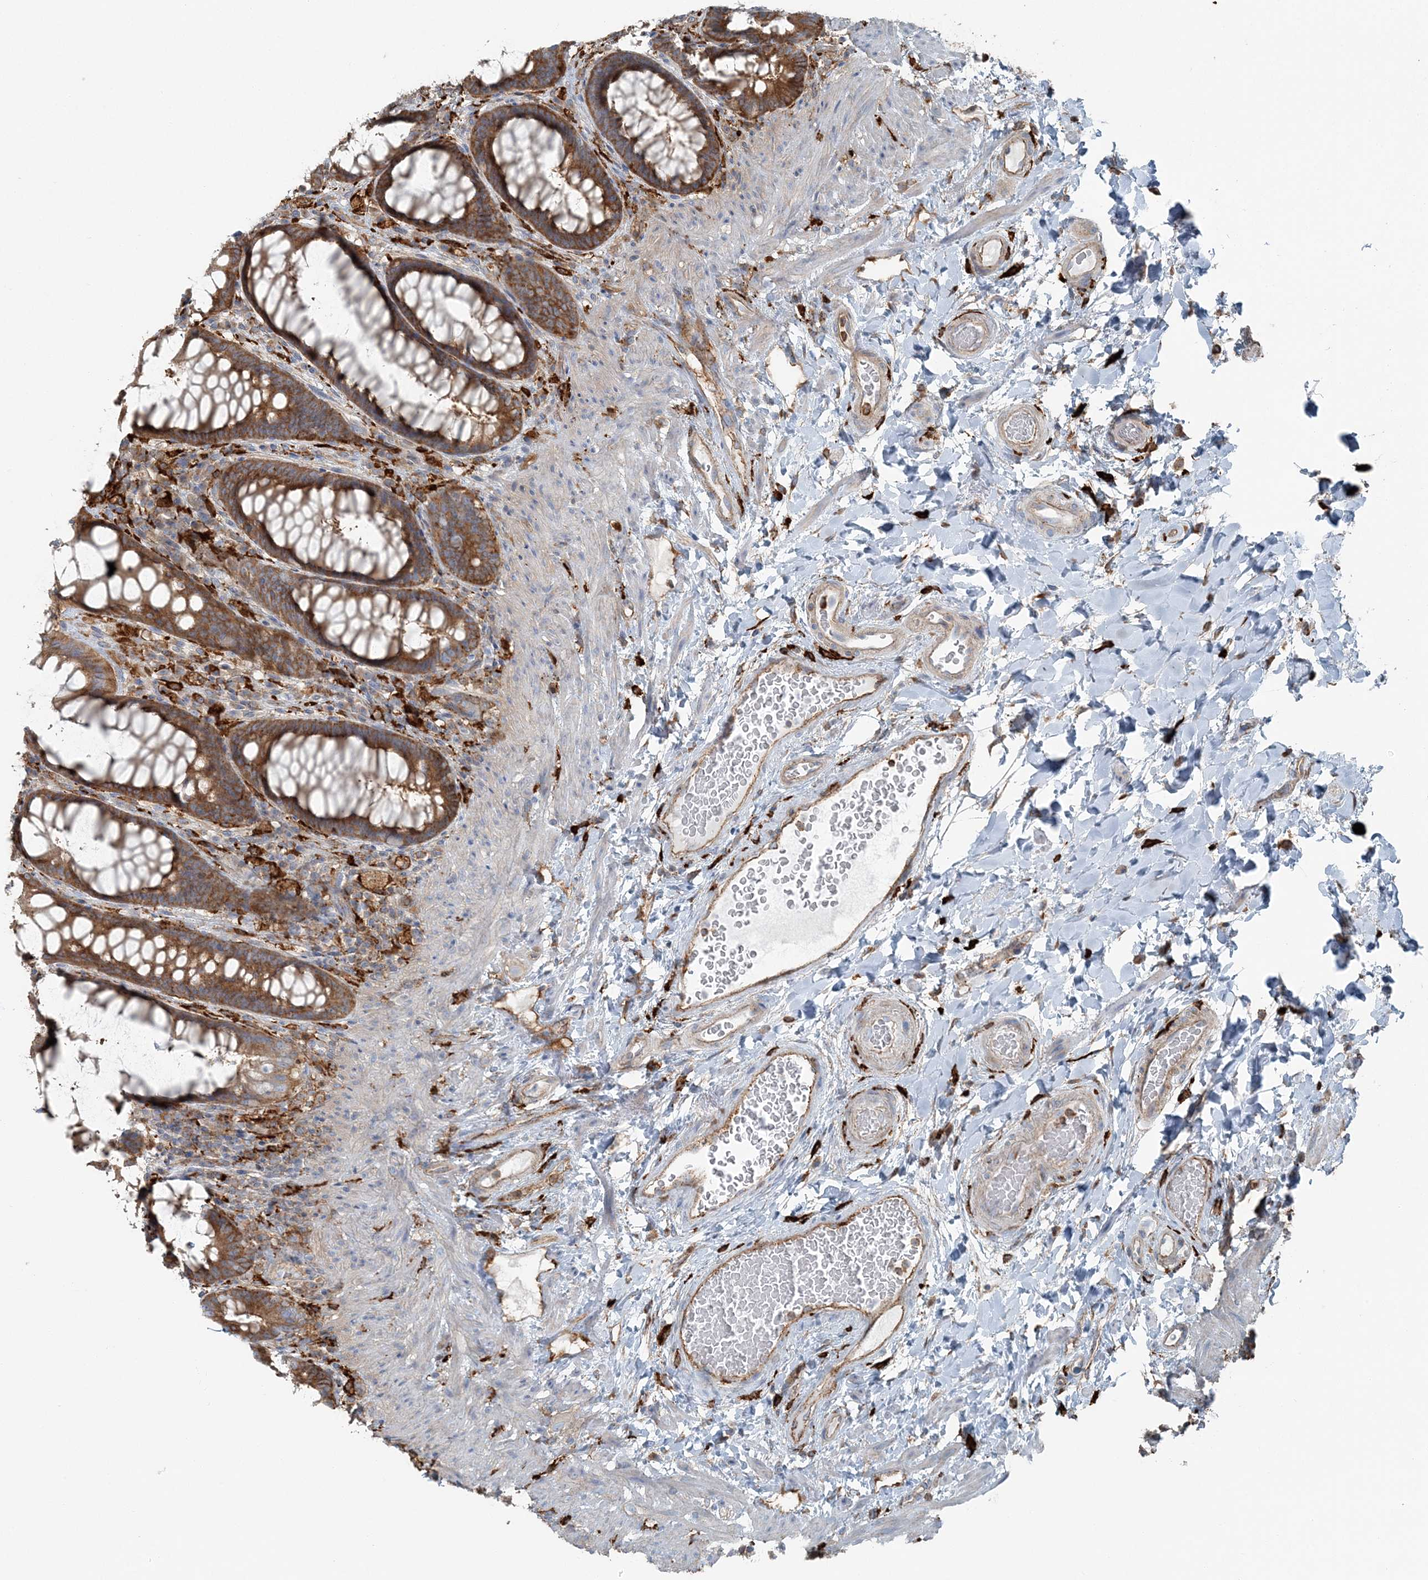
{"staining": {"intensity": "moderate", "quantity": ">75%", "location": "cytoplasmic/membranous"}, "tissue": "rectum", "cell_type": "Glandular cells", "image_type": "normal", "snomed": [{"axis": "morphology", "description": "Normal tissue, NOS"}, {"axis": "topography", "description": "Rectum"}], "caption": "Rectum stained with DAB (3,3'-diaminobenzidine) immunohistochemistry shows medium levels of moderate cytoplasmic/membranous positivity in about >75% of glandular cells.", "gene": "SNX2", "patient": {"sex": "female", "age": 46}}